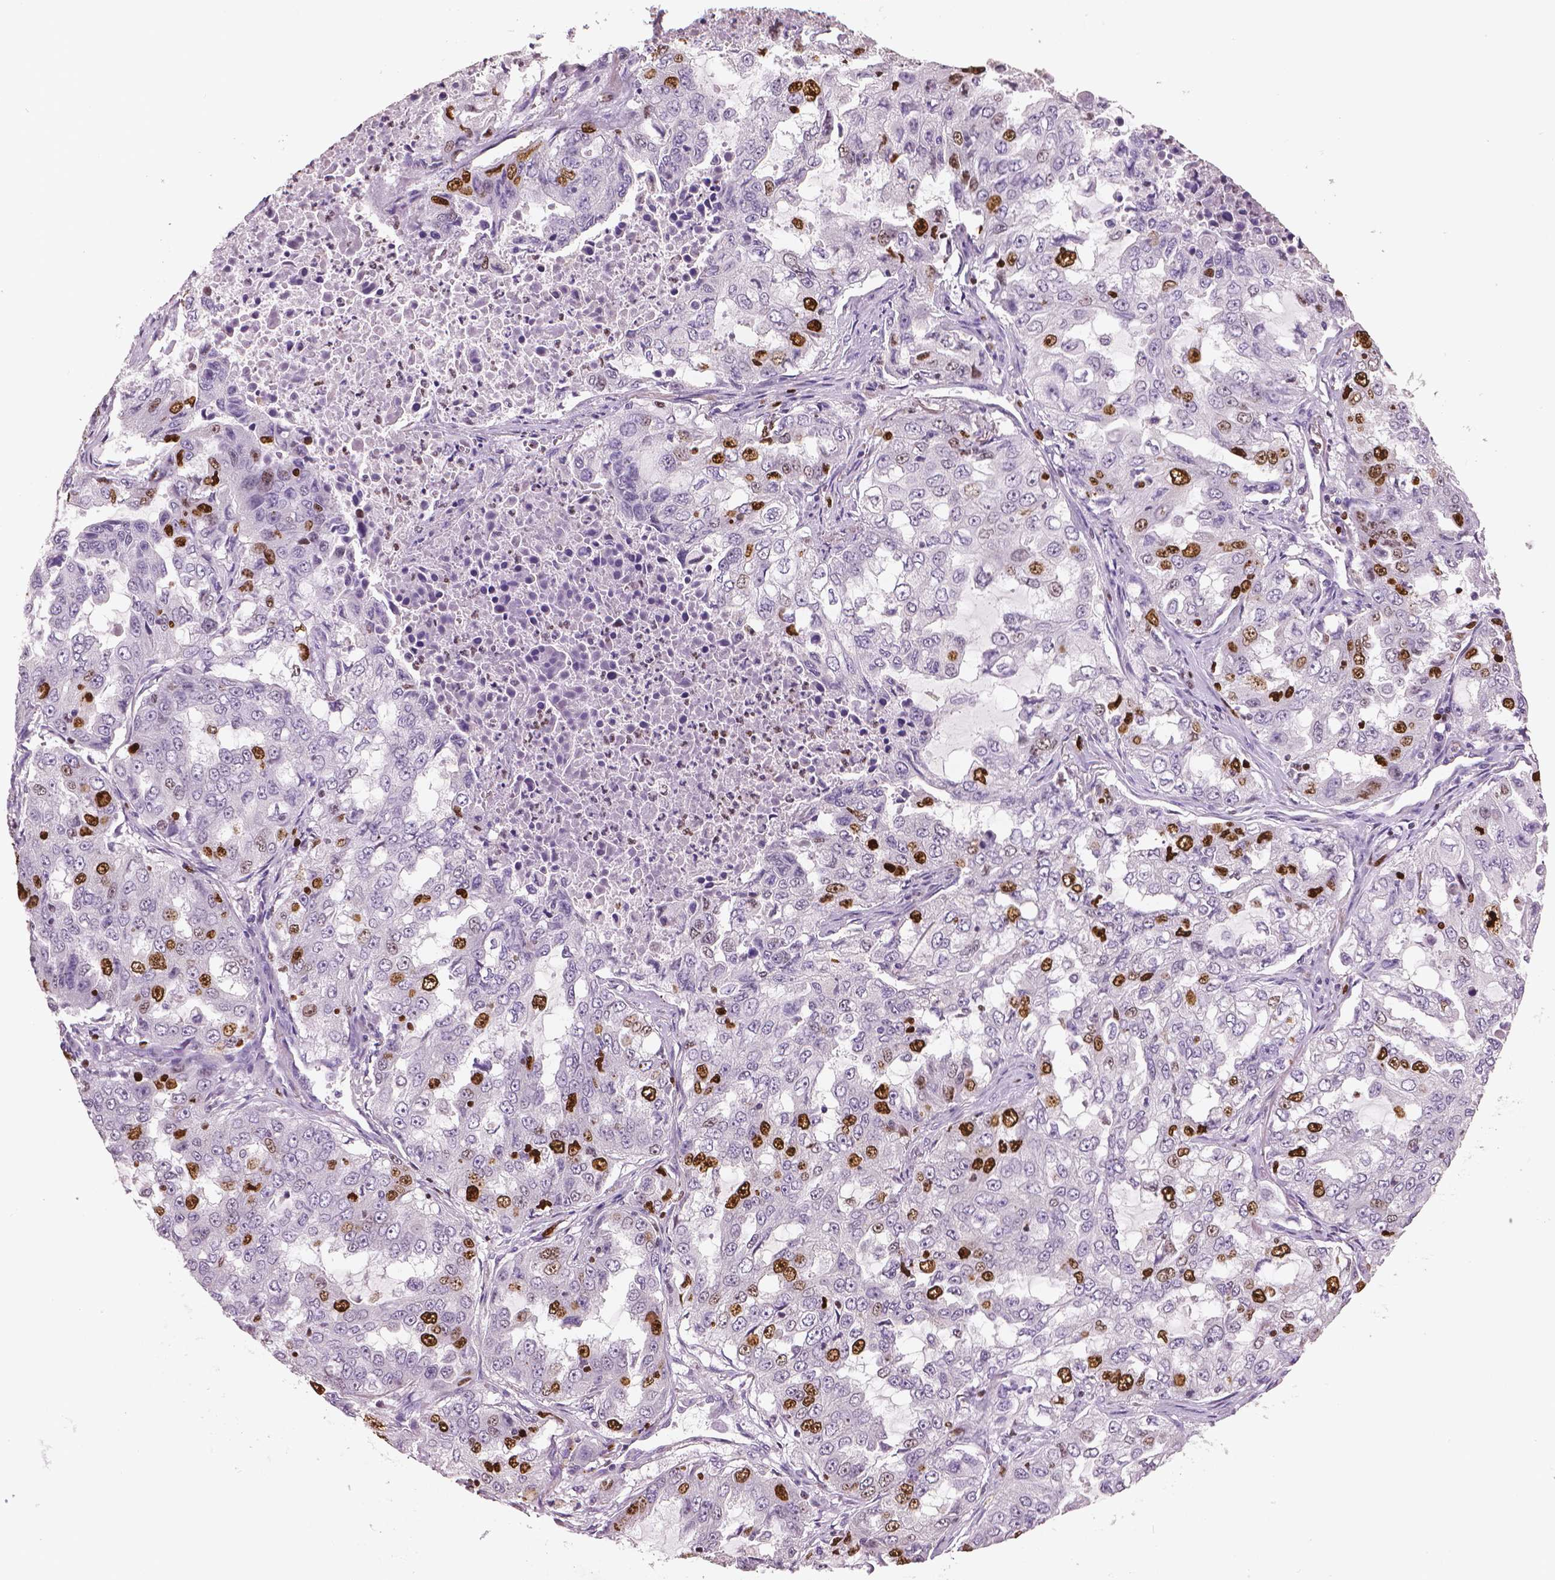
{"staining": {"intensity": "strong", "quantity": "<25%", "location": "nuclear"}, "tissue": "lung cancer", "cell_type": "Tumor cells", "image_type": "cancer", "snomed": [{"axis": "morphology", "description": "Adenocarcinoma, NOS"}, {"axis": "topography", "description": "Lung"}], "caption": "The histopathology image displays staining of lung cancer (adenocarcinoma), revealing strong nuclear protein expression (brown color) within tumor cells. The staining was performed using DAB (3,3'-diaminobenzidine), with brown indicating positive protein expression. Nuclei are stained blue with hematoxylin.", "gene": "MKI67", "patient": {"sex": "female", "age": 61}}